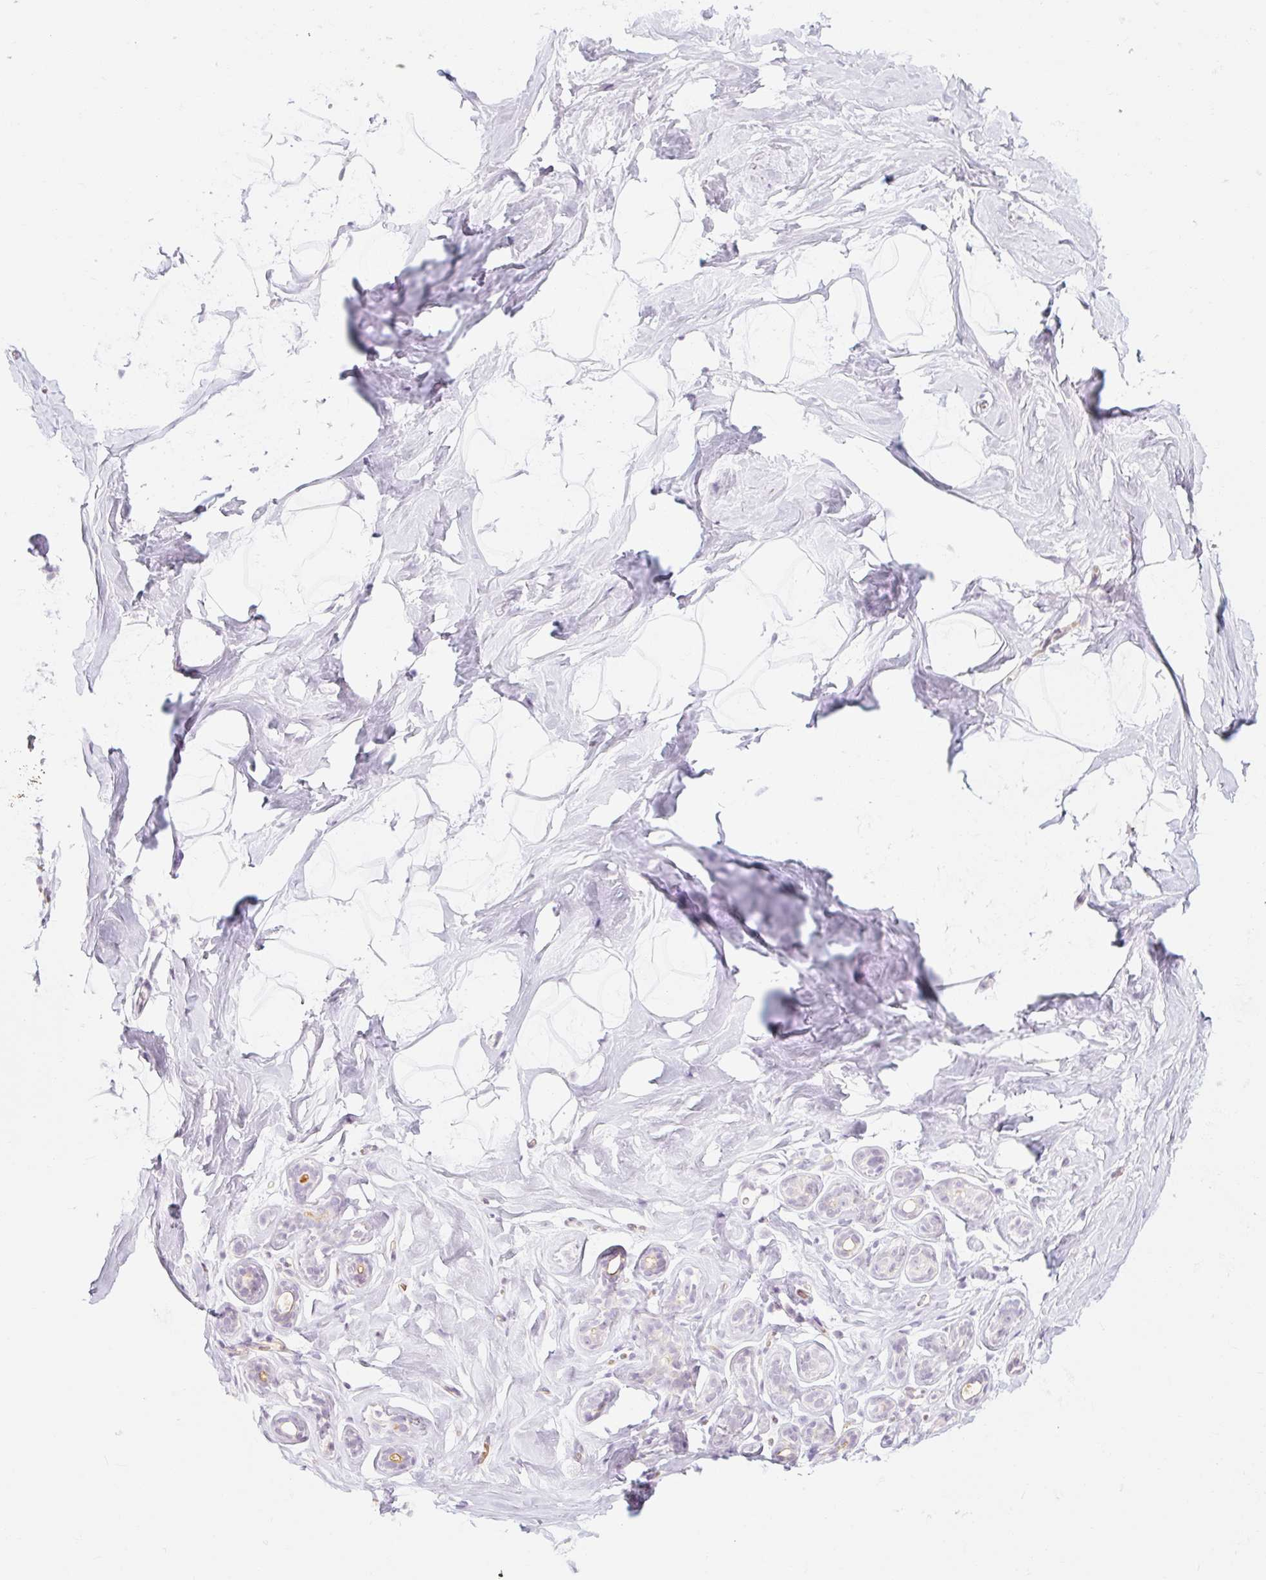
{"staining": {"intensity": "negative", "quantity": "none", "location": "none"}, "tissue": "breast", "cell_type": "Adipocytes", "image_type": "normal", "snomed": [{"axis": "morphology", "description": "Normal tissue, NOS"}, {"axis": "topography", "description": "Breast"}], "caption": "Normal breast was stained to show a protein in brown. There is no significant staining in adipocytes. Brightfield microscopy of IHC stained with DAB (brown) and hematoxylin (blue), captured at high magnification.", "gene": "TAF1L", "patient": {"sex": "female", "age": 32}}